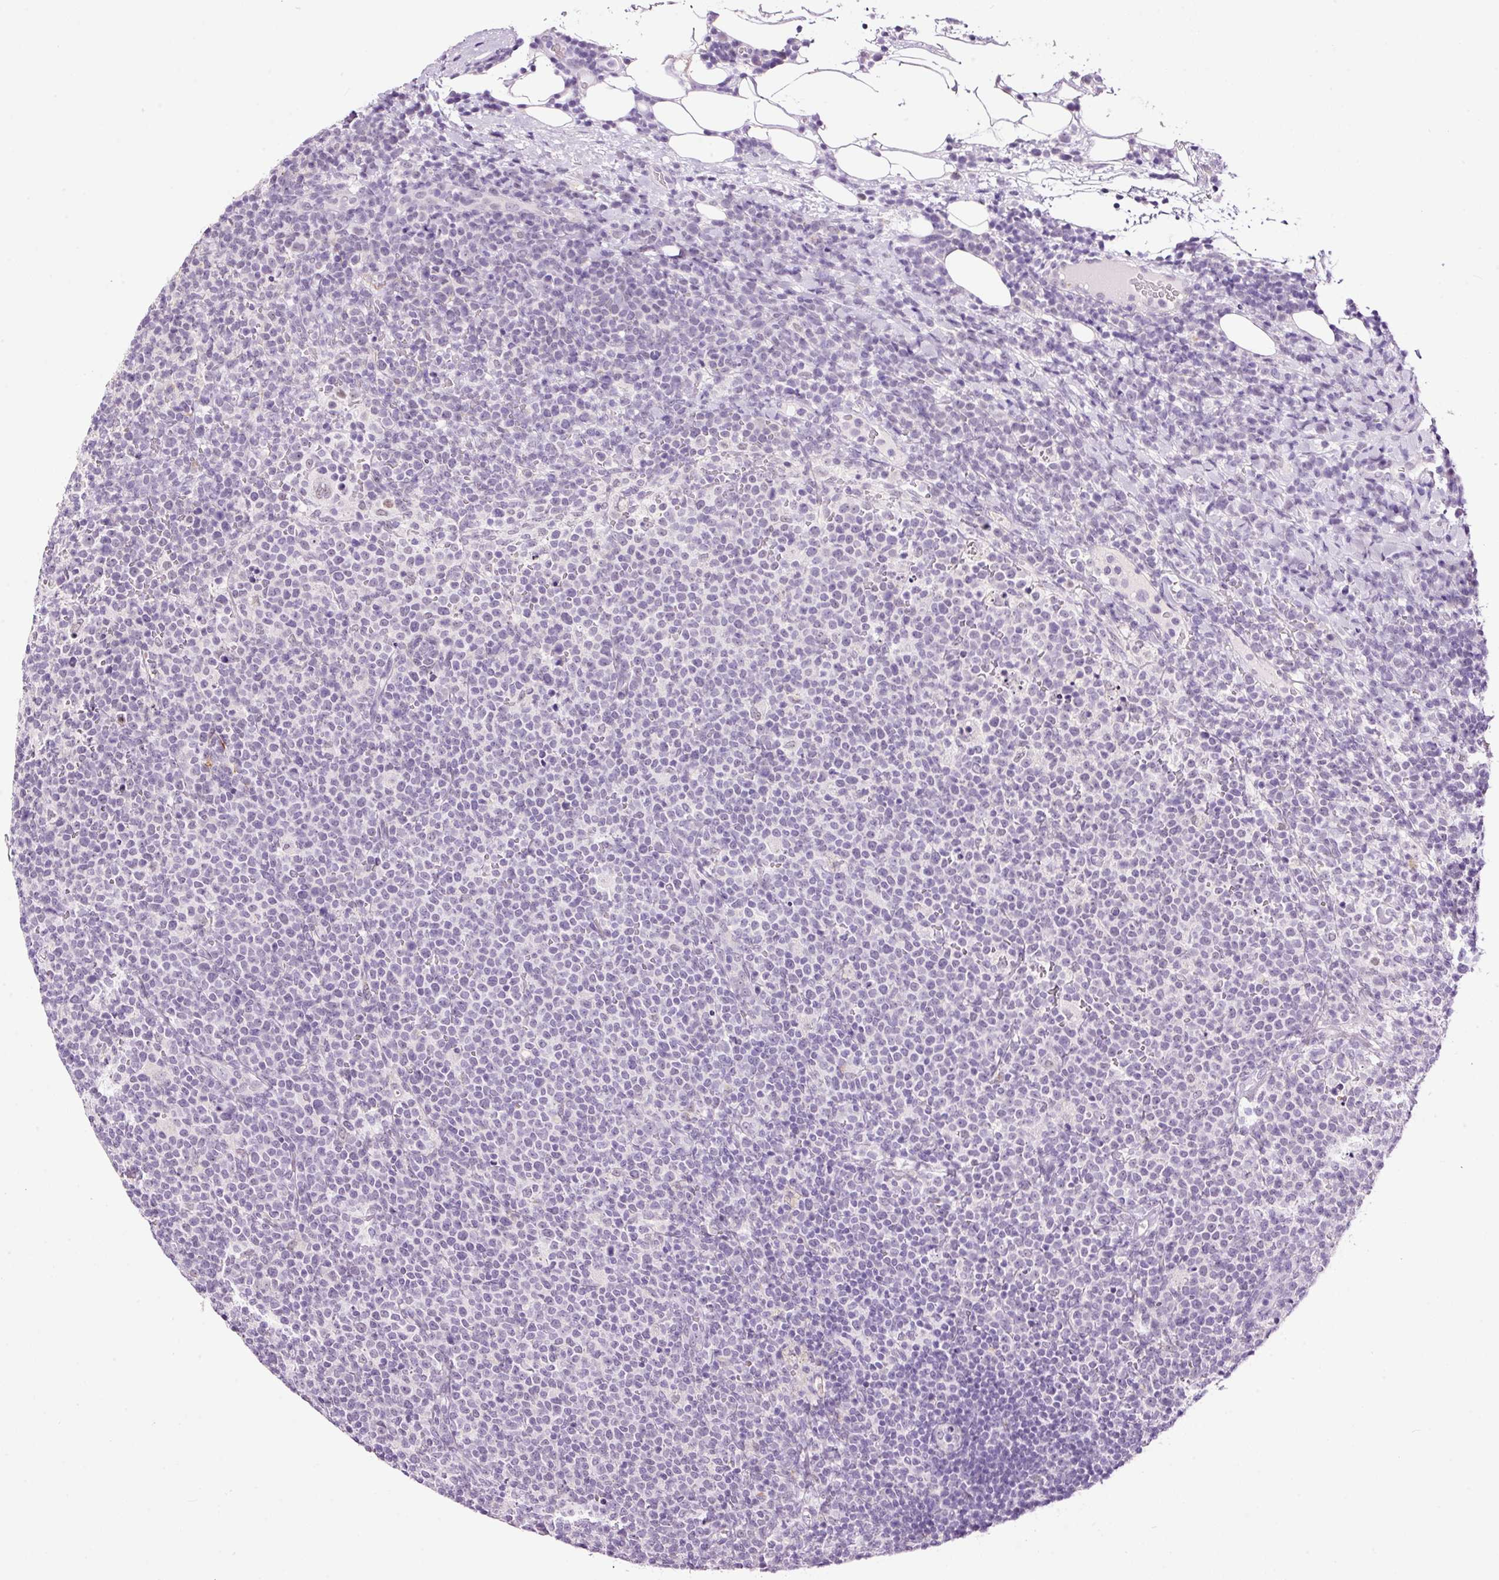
{"staining": {"intensity": "negative", "quantity": "none", "location": "none"}, "tissue": "lymphoma", "cell_type": "Tumor cells", "image_type": "cancer", "snomed": [{"axis": "morphology", "description": "Malignant lymphoma, non-Hodgkin's type, High grade"}, {"axis": "topography", "description": "Lymph node"}], "caption": "Human malignant lymphoma, non-Hodgkin's type (high-grade) stained for a protein using immunohistochemistry (IHC) exhibits no expression in tumor cells.", "gene": "RTF2", "patient": {"sex": "male", "age": 61}}